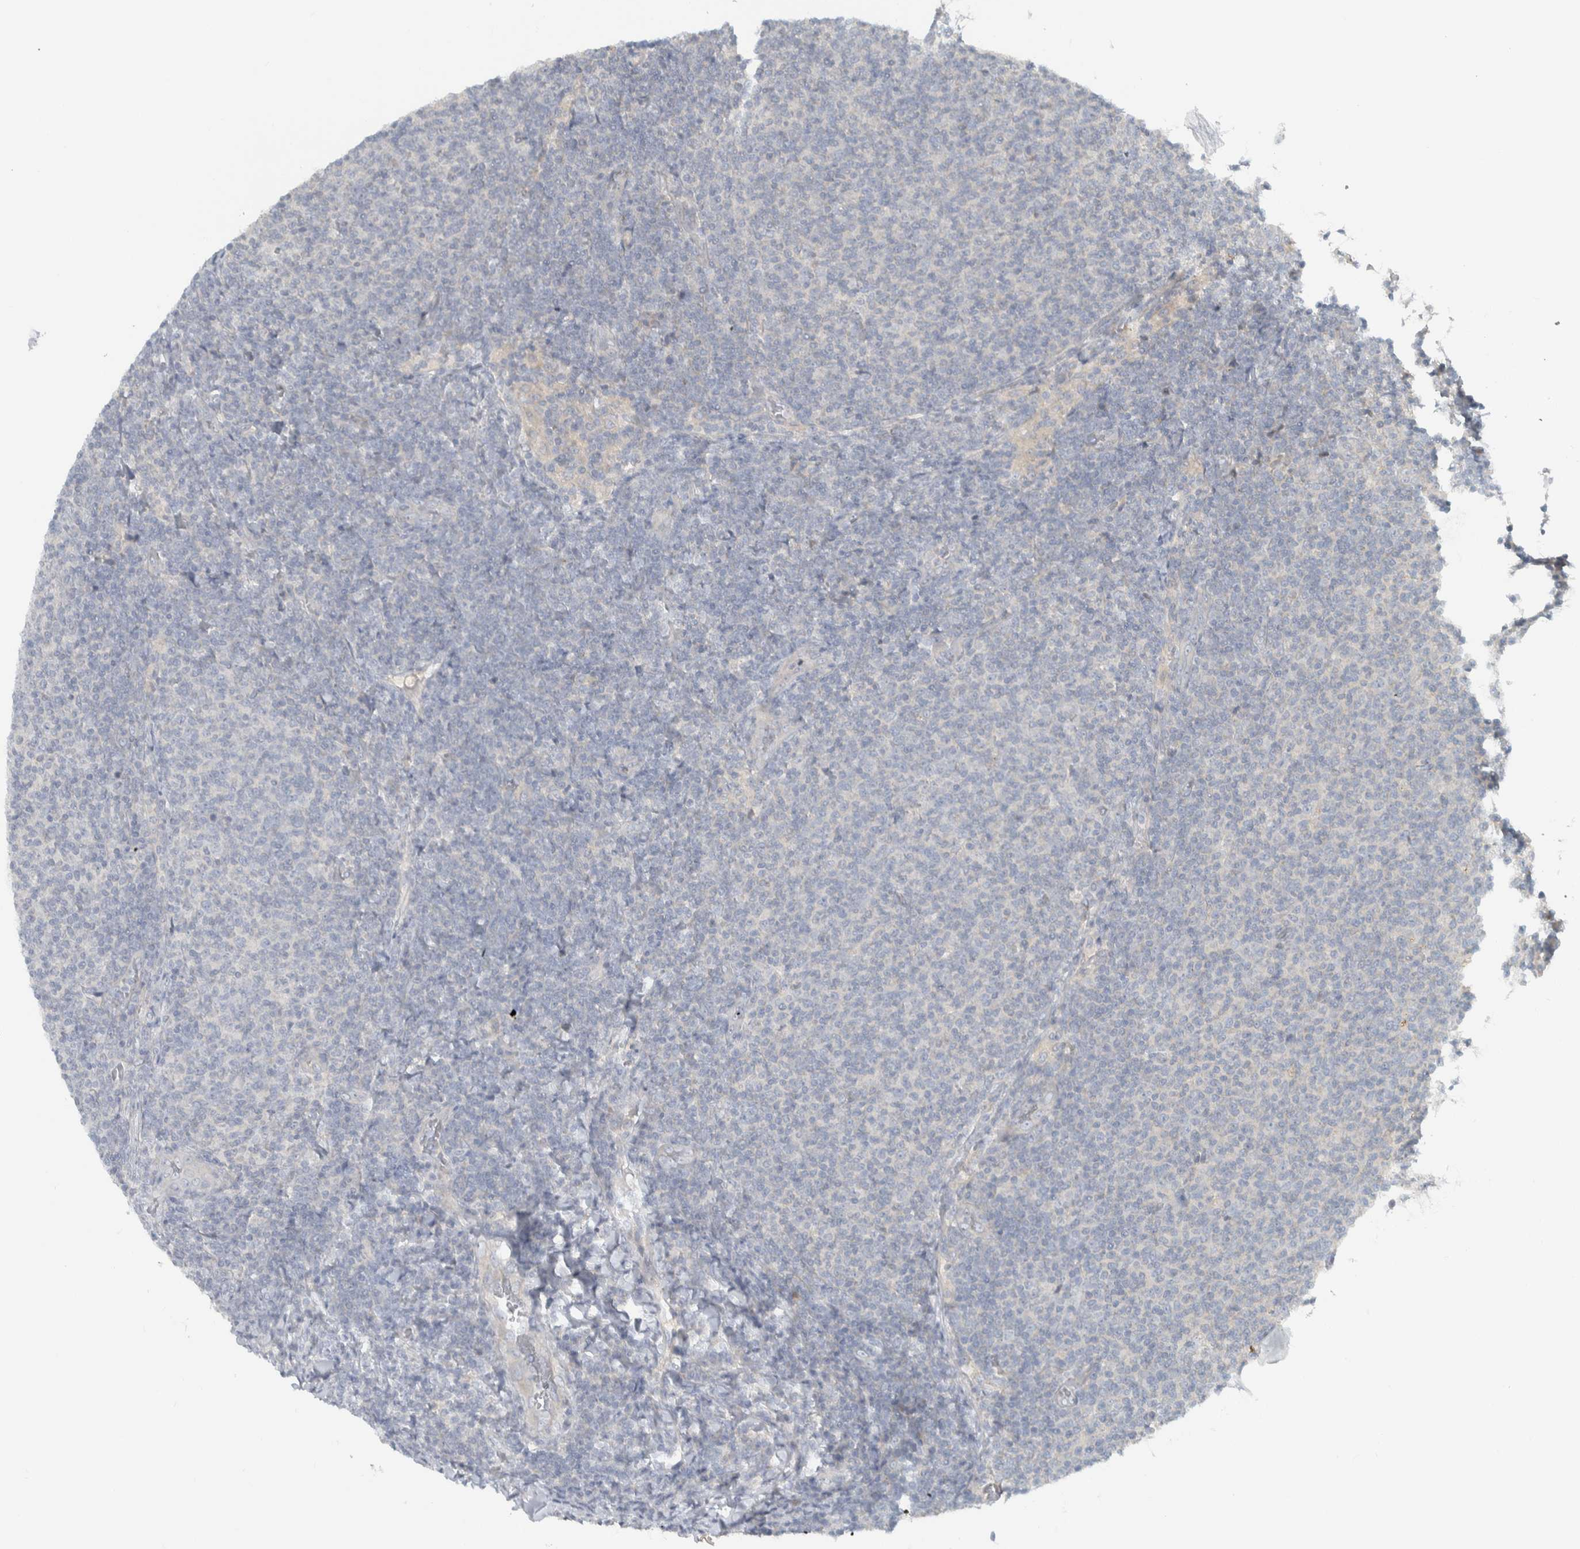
{"staining": {"intensity": "negative", "quantity": "none", "location": "none"}, "tissue": "lymphoma", "cell_type": "Tumor cells", "image_type": "cancer", "snomed": [{"axis": "morphology", "description": "Malignant lymphoma, non-Hodgkin's type, Low grade"}, {"axis": "topography", "description": "Lymph node"}], "caption": "Tumor cells are negative for brown protein staining in lymphoma.", "gene": "HGS", "patient": {"sex": "male", "age": 66}}